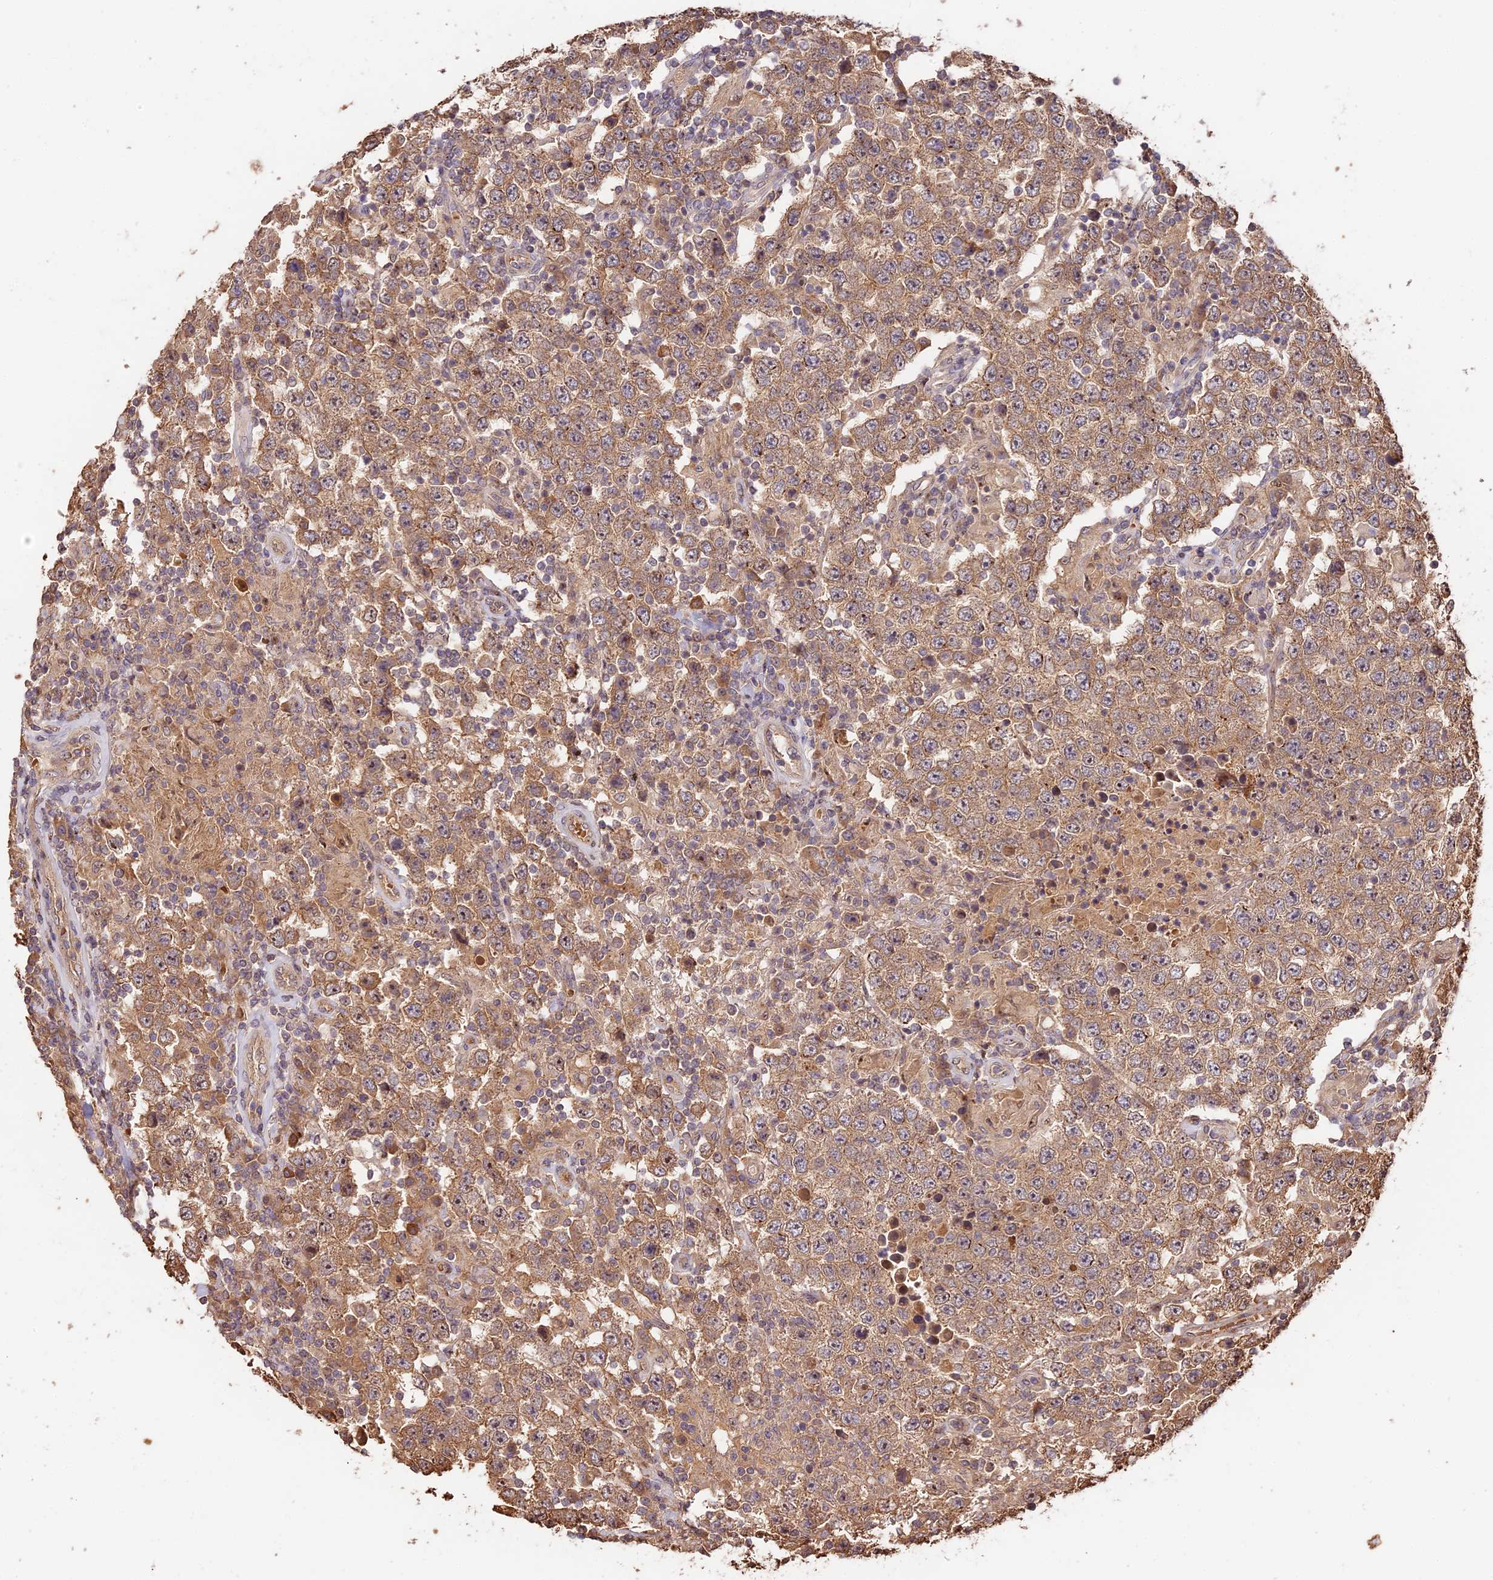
{"staining": {"intensity": "moderate", "quantity": ">75%", "location": "cytoplasmic/membranous,nuclear"}, "tissue": "testis cancer", "cell_type": "Tumor cells", "image_type": "cancer", "snomed": [{"axis": "morphology", "description": "Normal tissue, NOS"}, {"axis": "morphology", "description": "Urothelial carcinoma, High grade"}, {"axis": "morphology", "description": "Seminoma, NOS"}, {"axis": "morphology", "description": "Carcinoma, Embryonal, NOS"}, {"axis": "topography", "description": "Urinary bladder"}, {"axis": "topography", "description": "Testis"}], "caption": "Moderate cytoplasmic/membranous and nuclear protein staining is seen in approximately >75% of tumor cells in testis seminoma. The staining is performed using DAB (3,3'-diaminobenzidine) brown chromogen to label protein expression. The nuclei are counter-stained blue using hematoxylin.", "gene": "PPP1R37", "patient": {"sex": "male", "age": 41}}